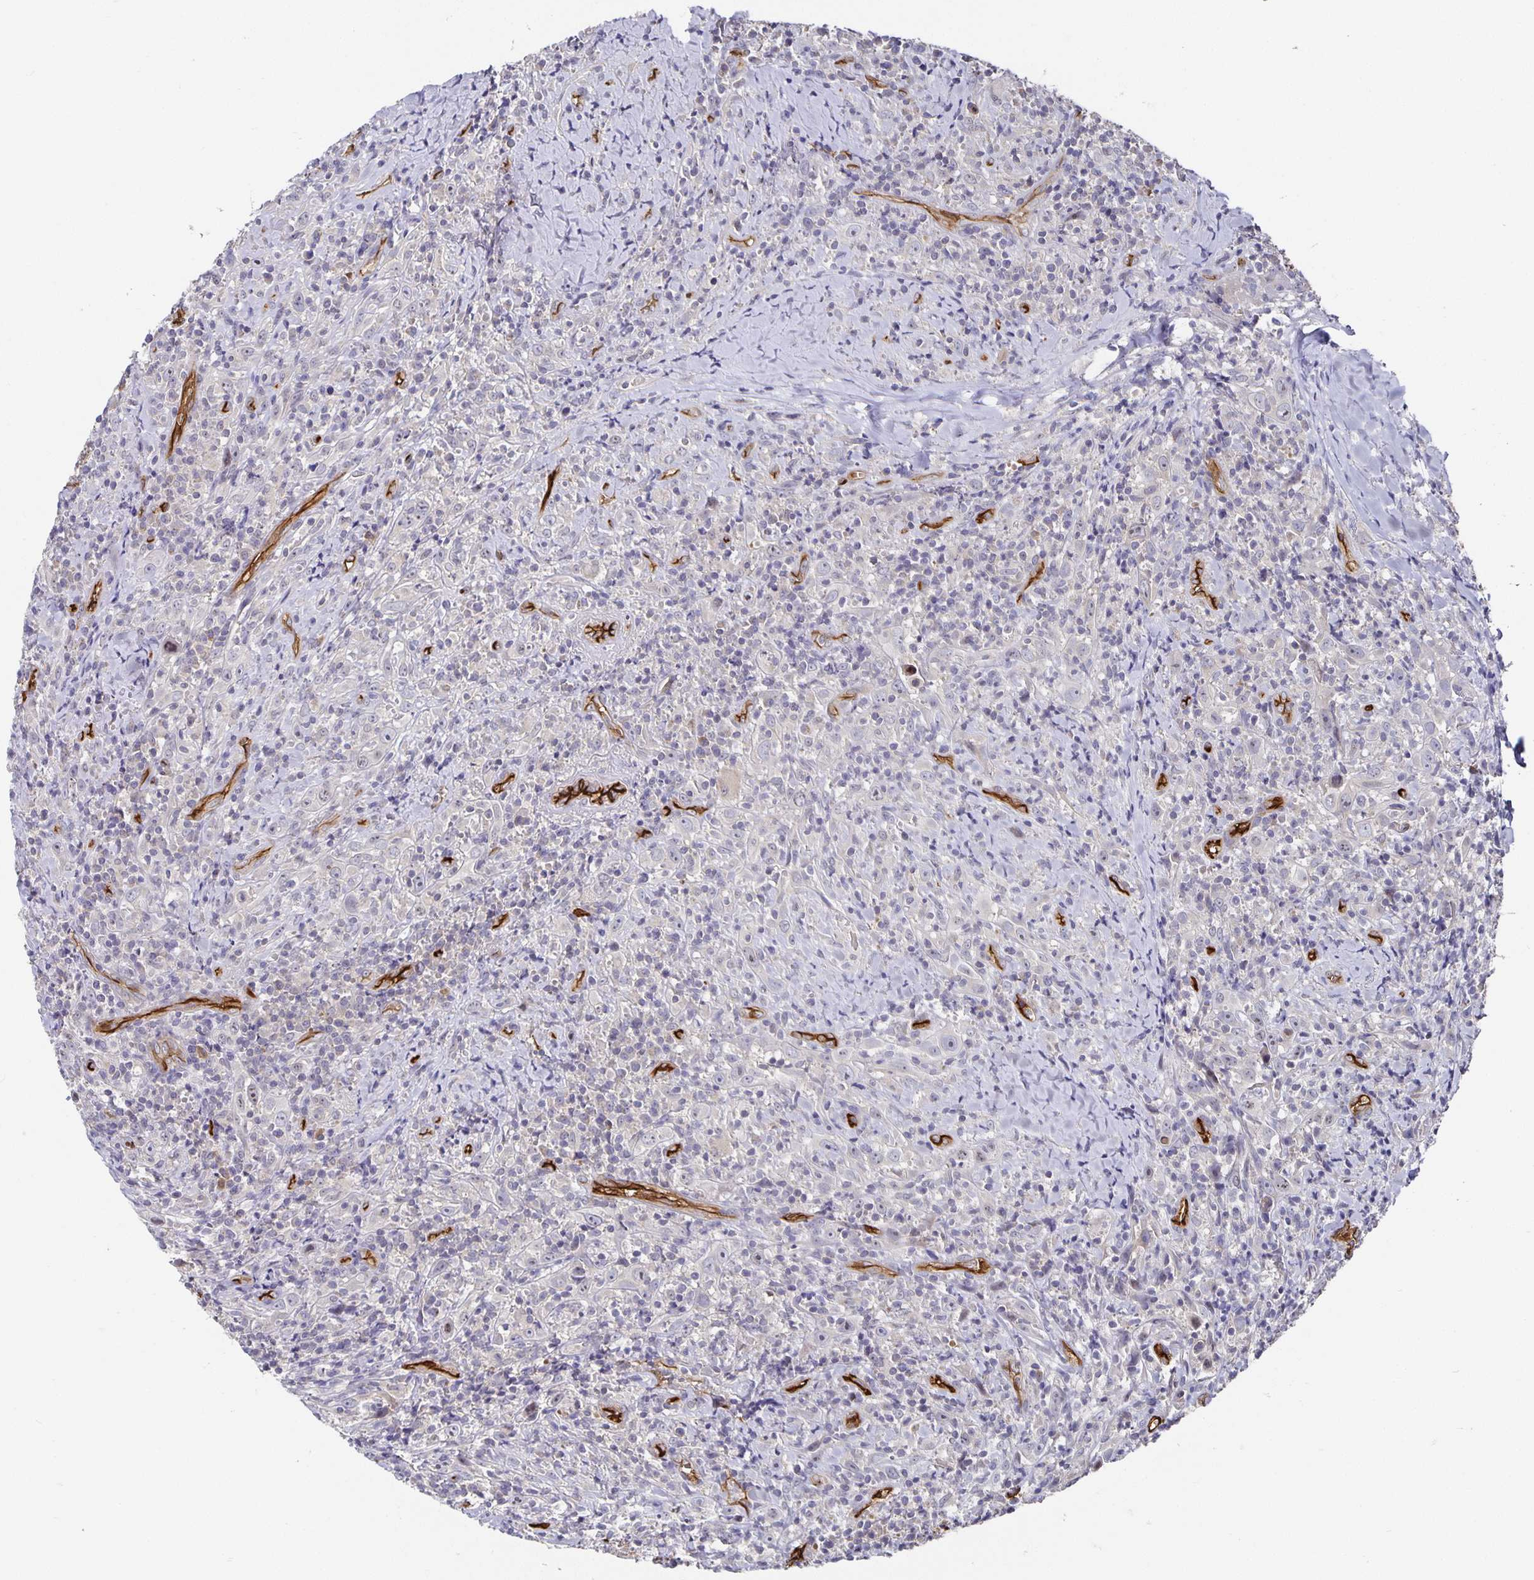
{"staining": {"intensity": "negative", "quantity": "none", "location": "none"}, "tissue": "head and neck cancer", "cell_type": "Tumor cells", "image_type": "cancer", "snomed": [{"axis": "morphology", "description": "Squamous cell carcinoma, NOS"}, {"axis": "topography", "description": "Head-Neck"}], "caption": "This is an immunohistochemistry (IHC) micrograph of human head and neck cancer. There is no positivity in tumor cells.", "gene": "PODXL", "patient": {"sex": "female", "age": 95}}